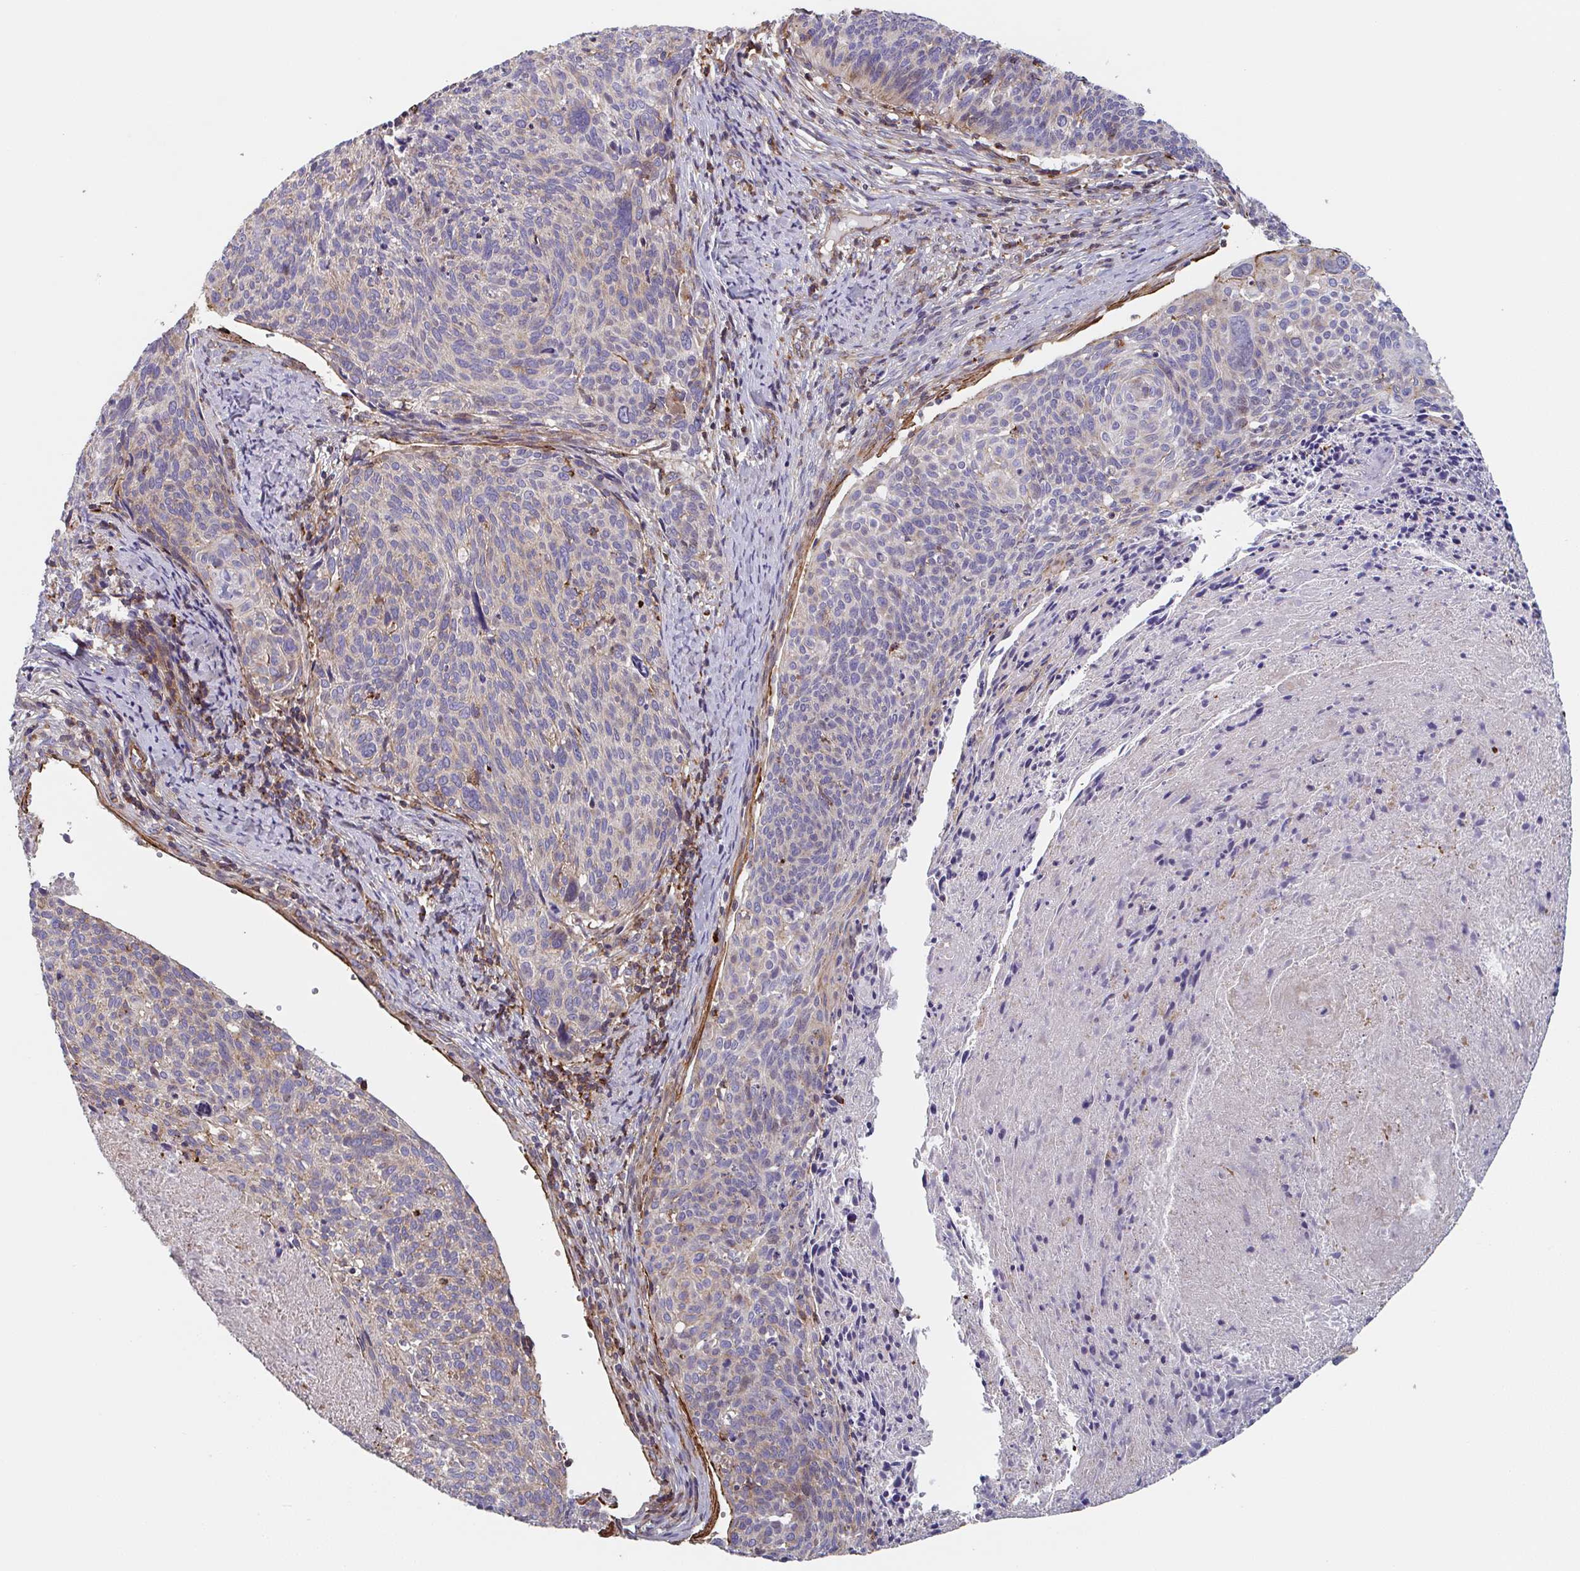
{"staining": {"intensity": "weak", "quantity": "<25%", "location": "cytoplasmic/membranous"}, "tissue": "cervical cancer", "cell_type": "Tumor cells", "image_type": "cancer", "snomed": [{"axis": "morphology", "description": "Squamous cell carcinoma, NOS"}, {"axis": "topography", "description": "Cervix"}], "caption": "The histopathology image demonstrates no significant staining in tumor cells of cervical squamous cell carcinoma.", "gene": "FZD2", "patient": {"sex": "female", "age": 49}}